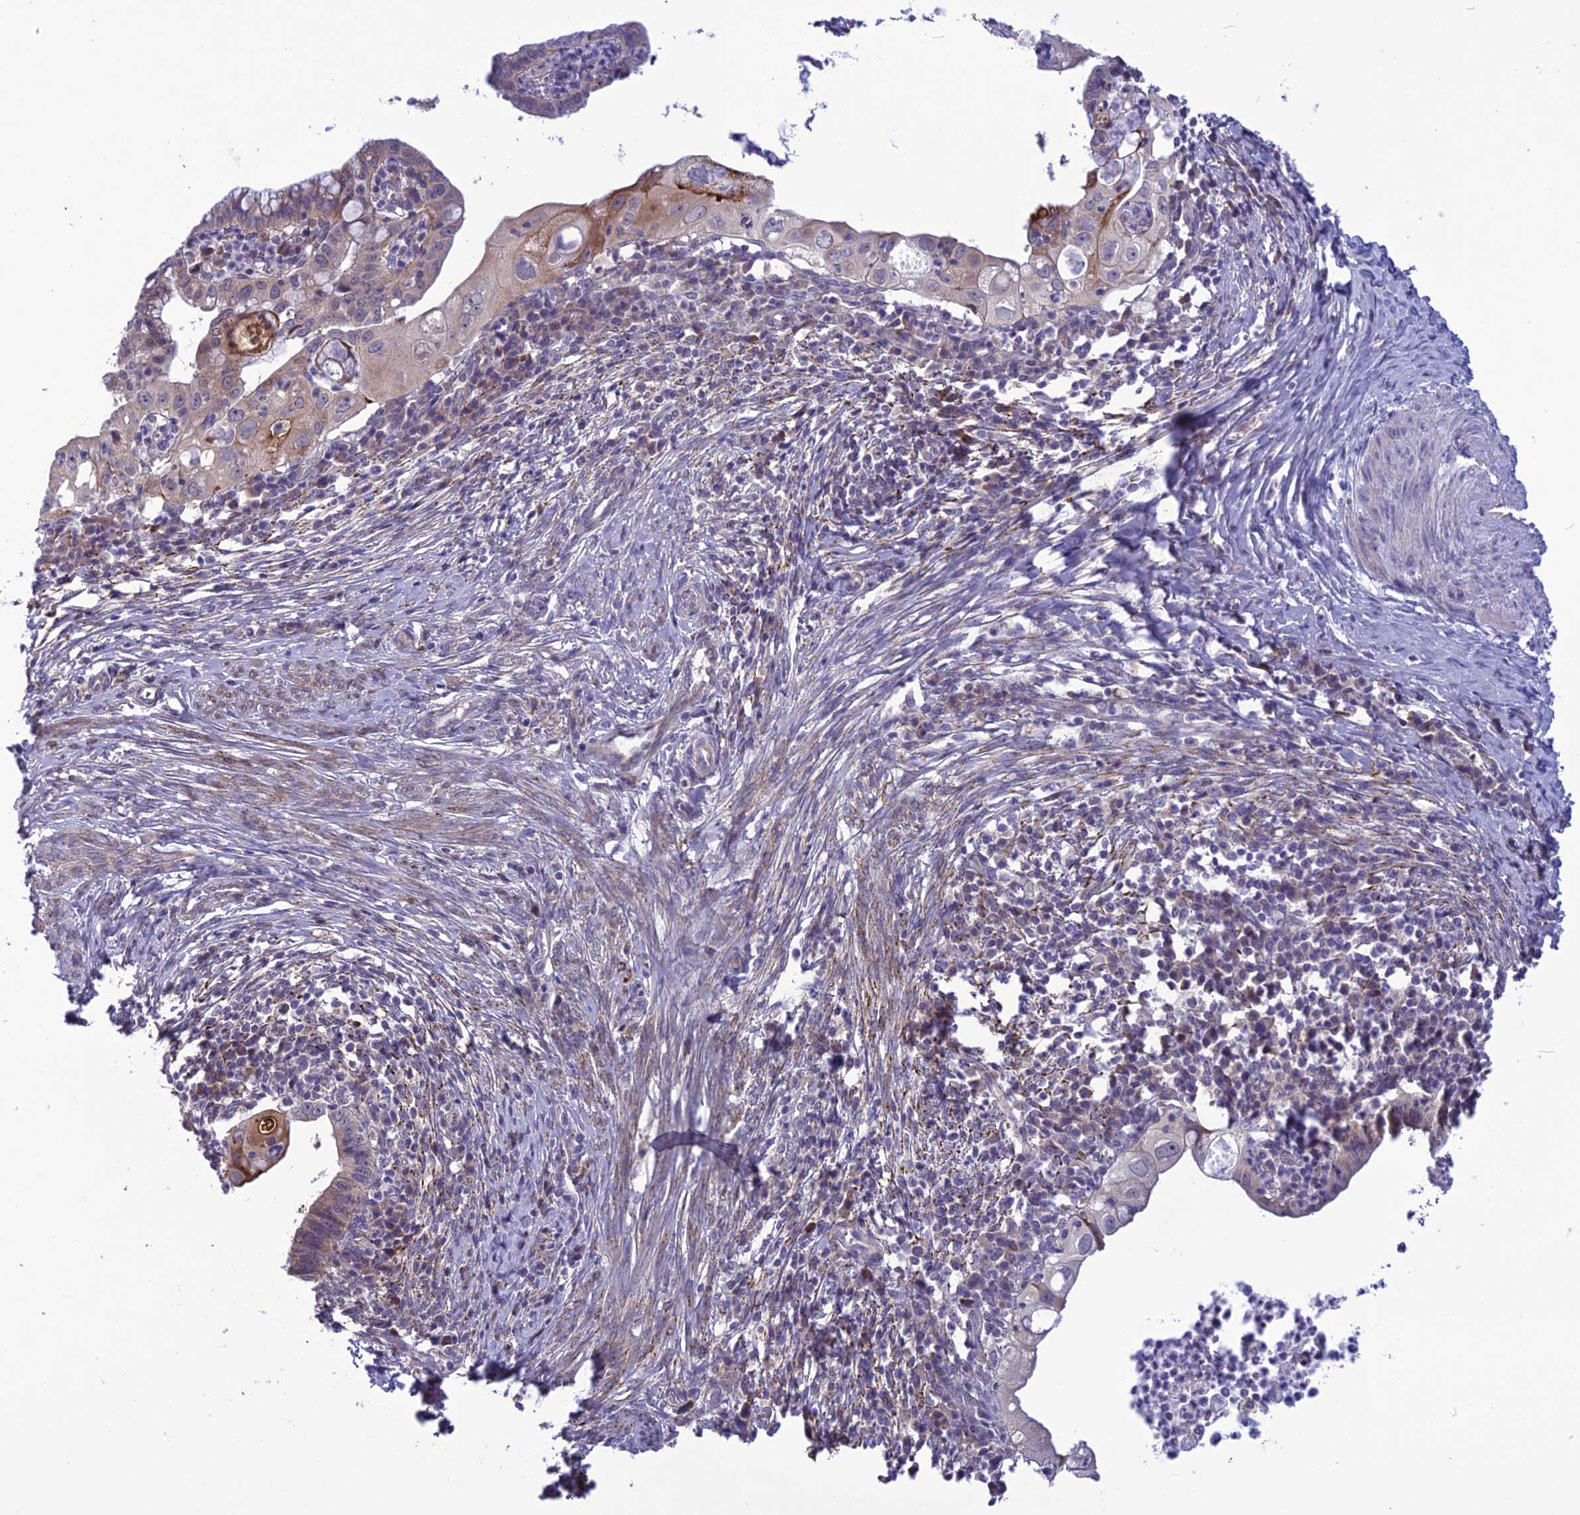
{"staining": {"intensity": "weak", "quantity": "<25%", "location": "cytoplasmic/membranous"}, "tissue": "cervical cancer", "cell_type": "Tumor cells", "image_type": "cancer", "snomed": [{"axis": "morphology", "description": "Adenocarcinoma, NOS"}, {"axis": "topography", "description": "Cervix"}], "caption": "This is an IHC photomicrograph of cervical adenocarcinoma. There is no staining in tumor cells.", "gene": "PSMF1", "patient": {"sex": "female", "age": 36}}